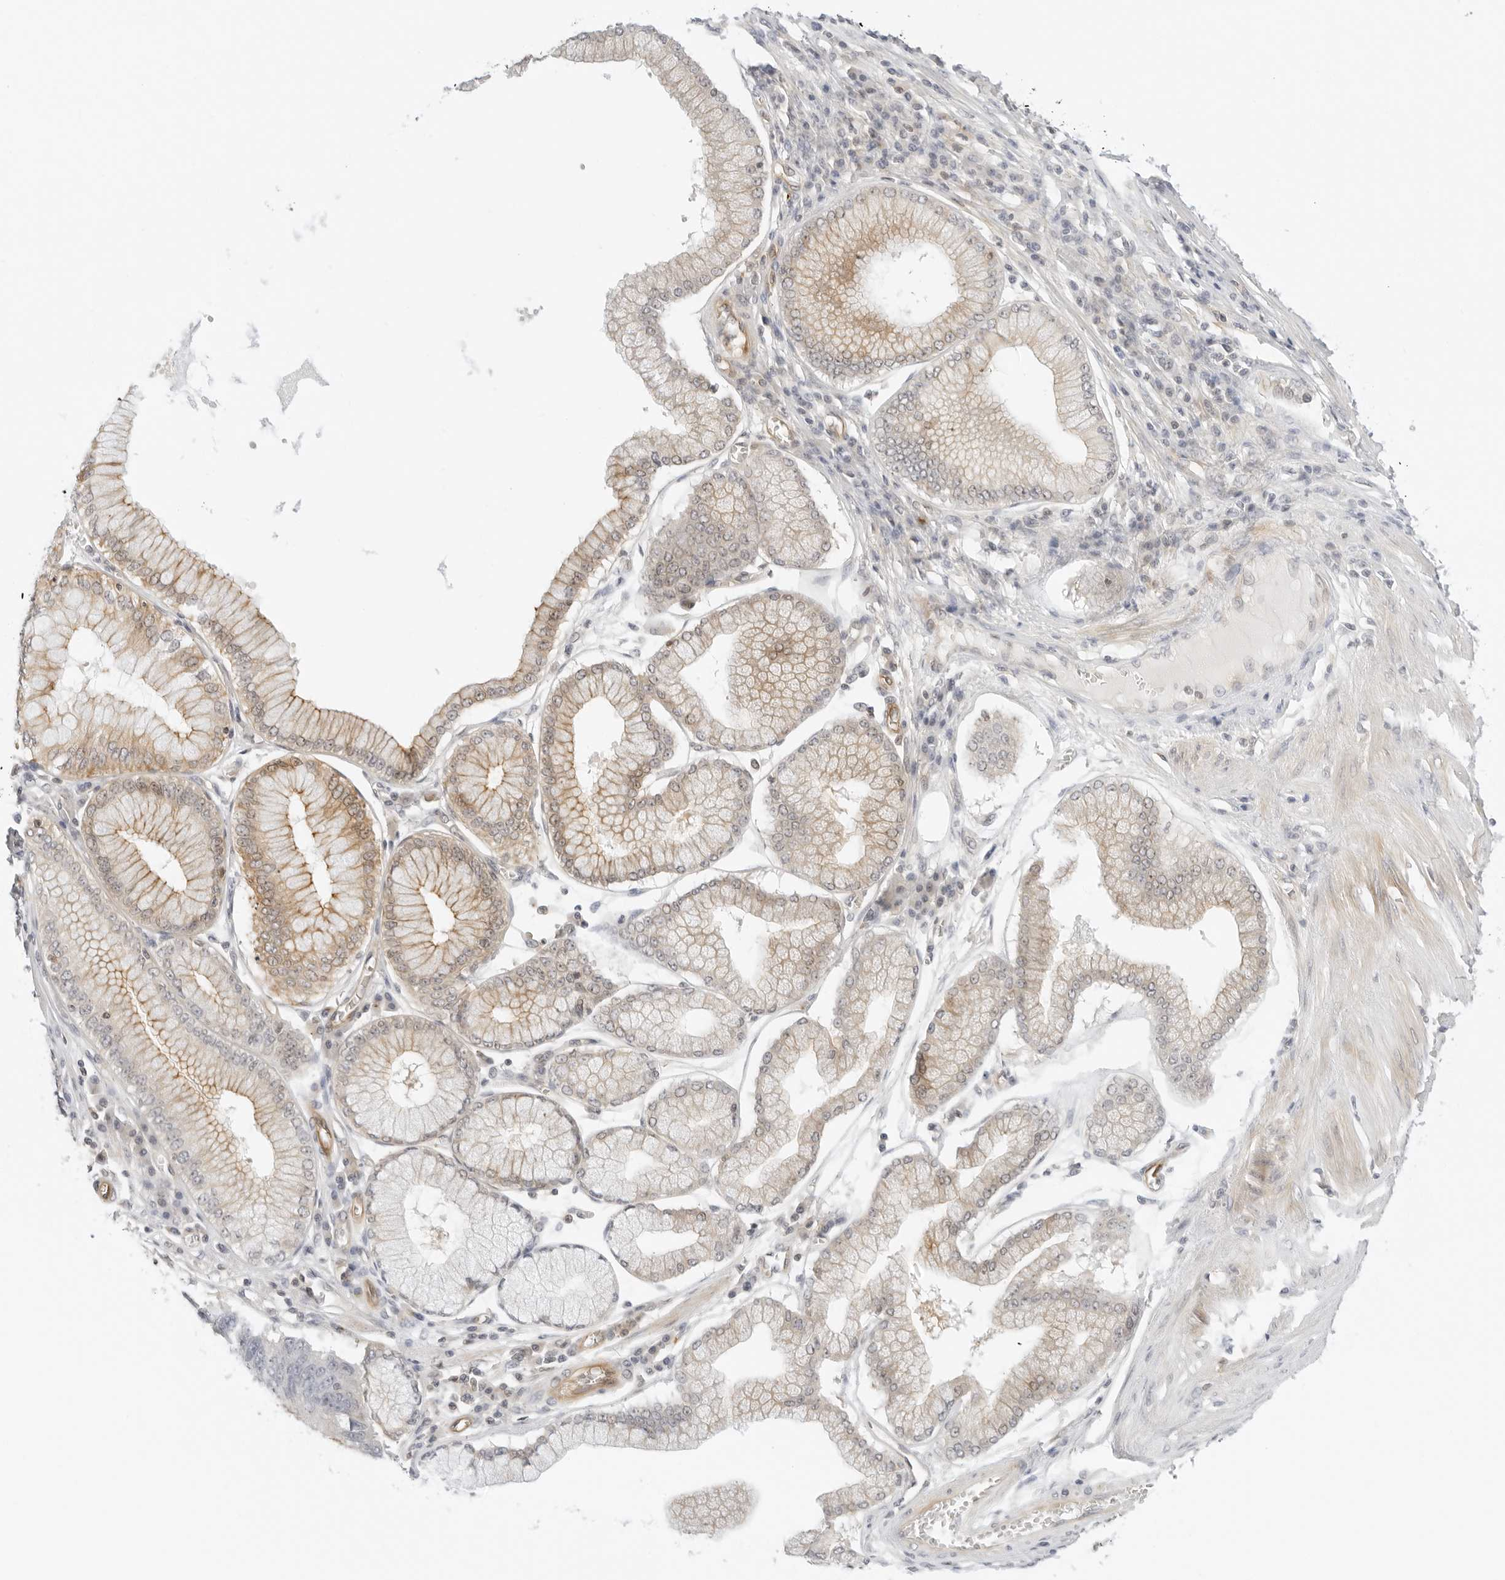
{"staining": {"intensity": "moderate", "quantity": "<25%", "location": "cytoplasmic/membranous"}, "tissue": "stomach cancer", "cell_type": "Tumor cells", "image_type": "cancer", "snomed": [{"axis": "morphology", "description": "Adenocarcinoma, NOS"}, {"axis": "topography", "description": "Stomach"}], "caption": "A low amount of moderate cytoplasmic/membranous staining is present in approximately <25% of tumor cells in stomach cancer (adenocarcinoma) tissue.", "gene": "OSCP1", "patient": {"sex": "male", "age": 59}}